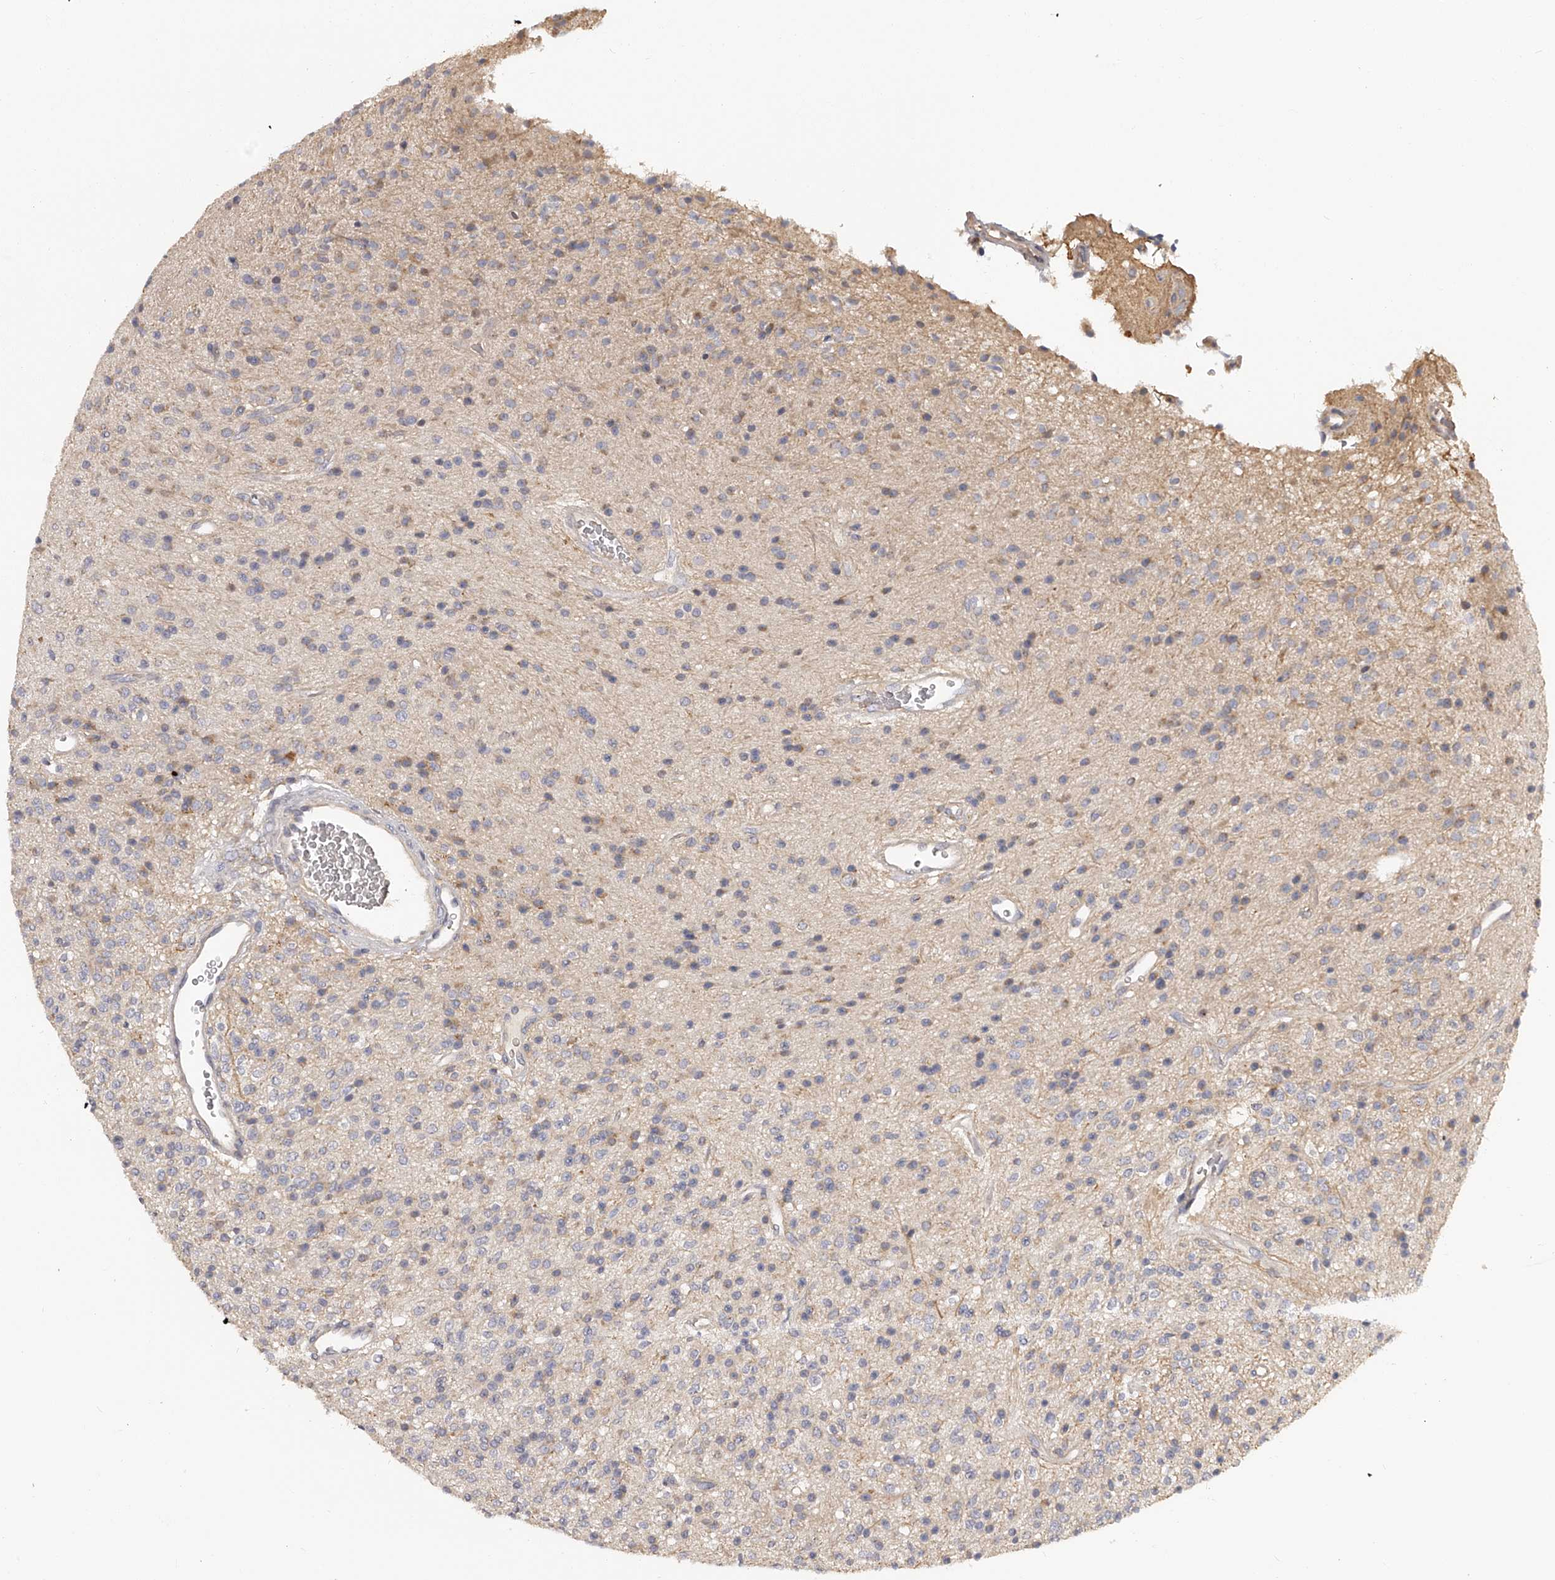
{"staining": {"intensity": "weak", "quantity": "<25%", "location": "cytoplasmic/membranous"}, "tissue": "glioma", "cell_type": "Tumor cells", "image_type": "cancer", "snomed": [{"axis": "morphology", "description": "Glioma, malignant, High grade"}, {"axis": "topography", "description": "Brain"}], "caption": "Immunohistochemistry (IHC) of human glioma exhibits no expression in tumor cells. (DAB (3,3'-diaminobenzidine) immunohistochemistry with hematoxylin counter stain).", "gene": "TNN", "patient": {"sex": "male", "age": 34}}